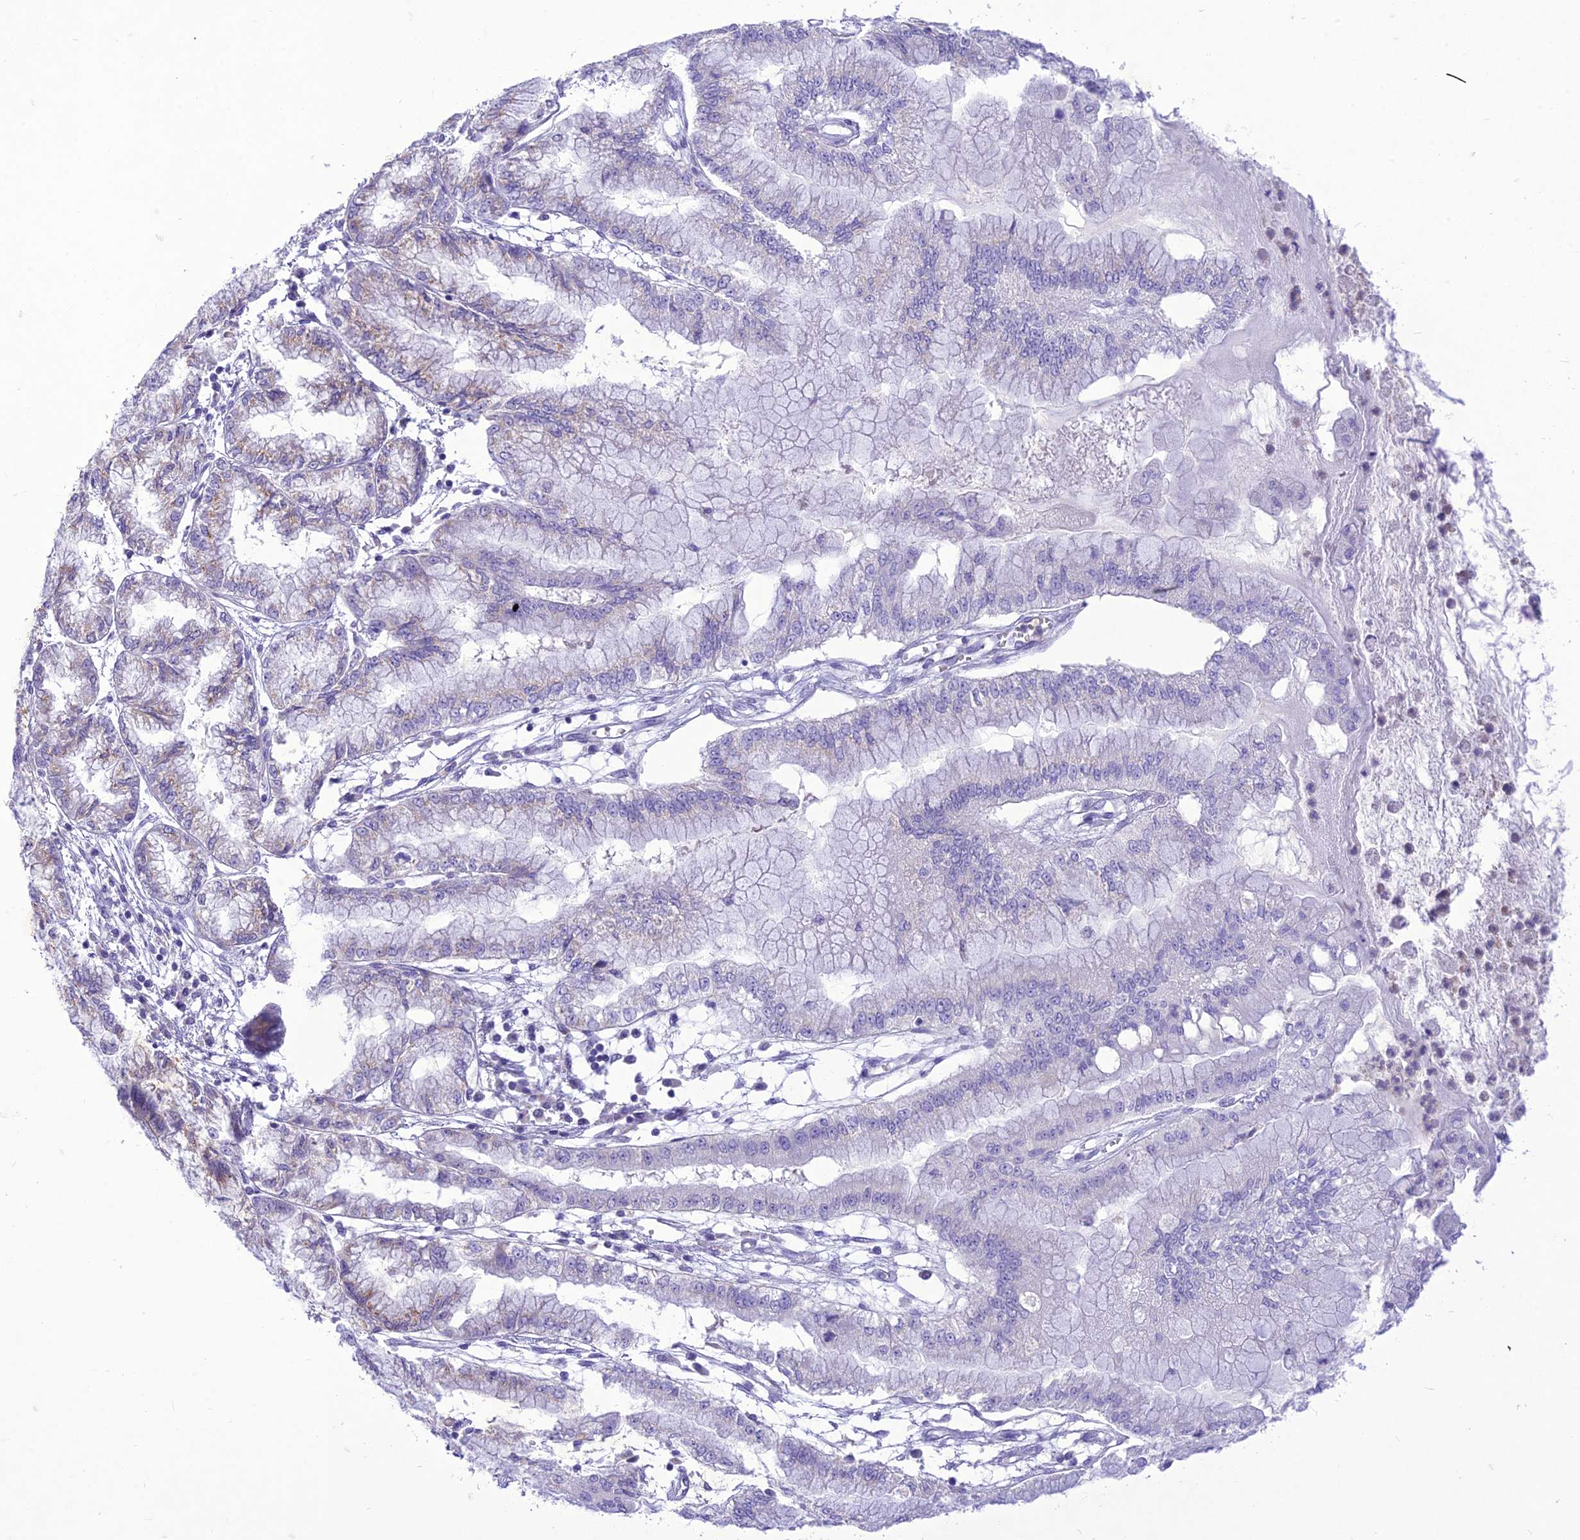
{"staining": {"intensity": "weak", "quantity": "<25%", "location": "cytoplasmic/membranous"}, "tissue": "pancreatic cancer", "cell_type": "Tumor cells", "image_type": "cancer", "snomed": [{"axis": "morphology", "description": "Adenocarcinoma, NOS"}, {"axis": "topography", "description": "Pancreas"}], "caption": "Human pancreatic adenocarcinoma stained for a protein using immunohistochemistry displays no staining in tumor cells.", "gene": "SLC13A5", "patient": {"sex": "male", "age": 73}}